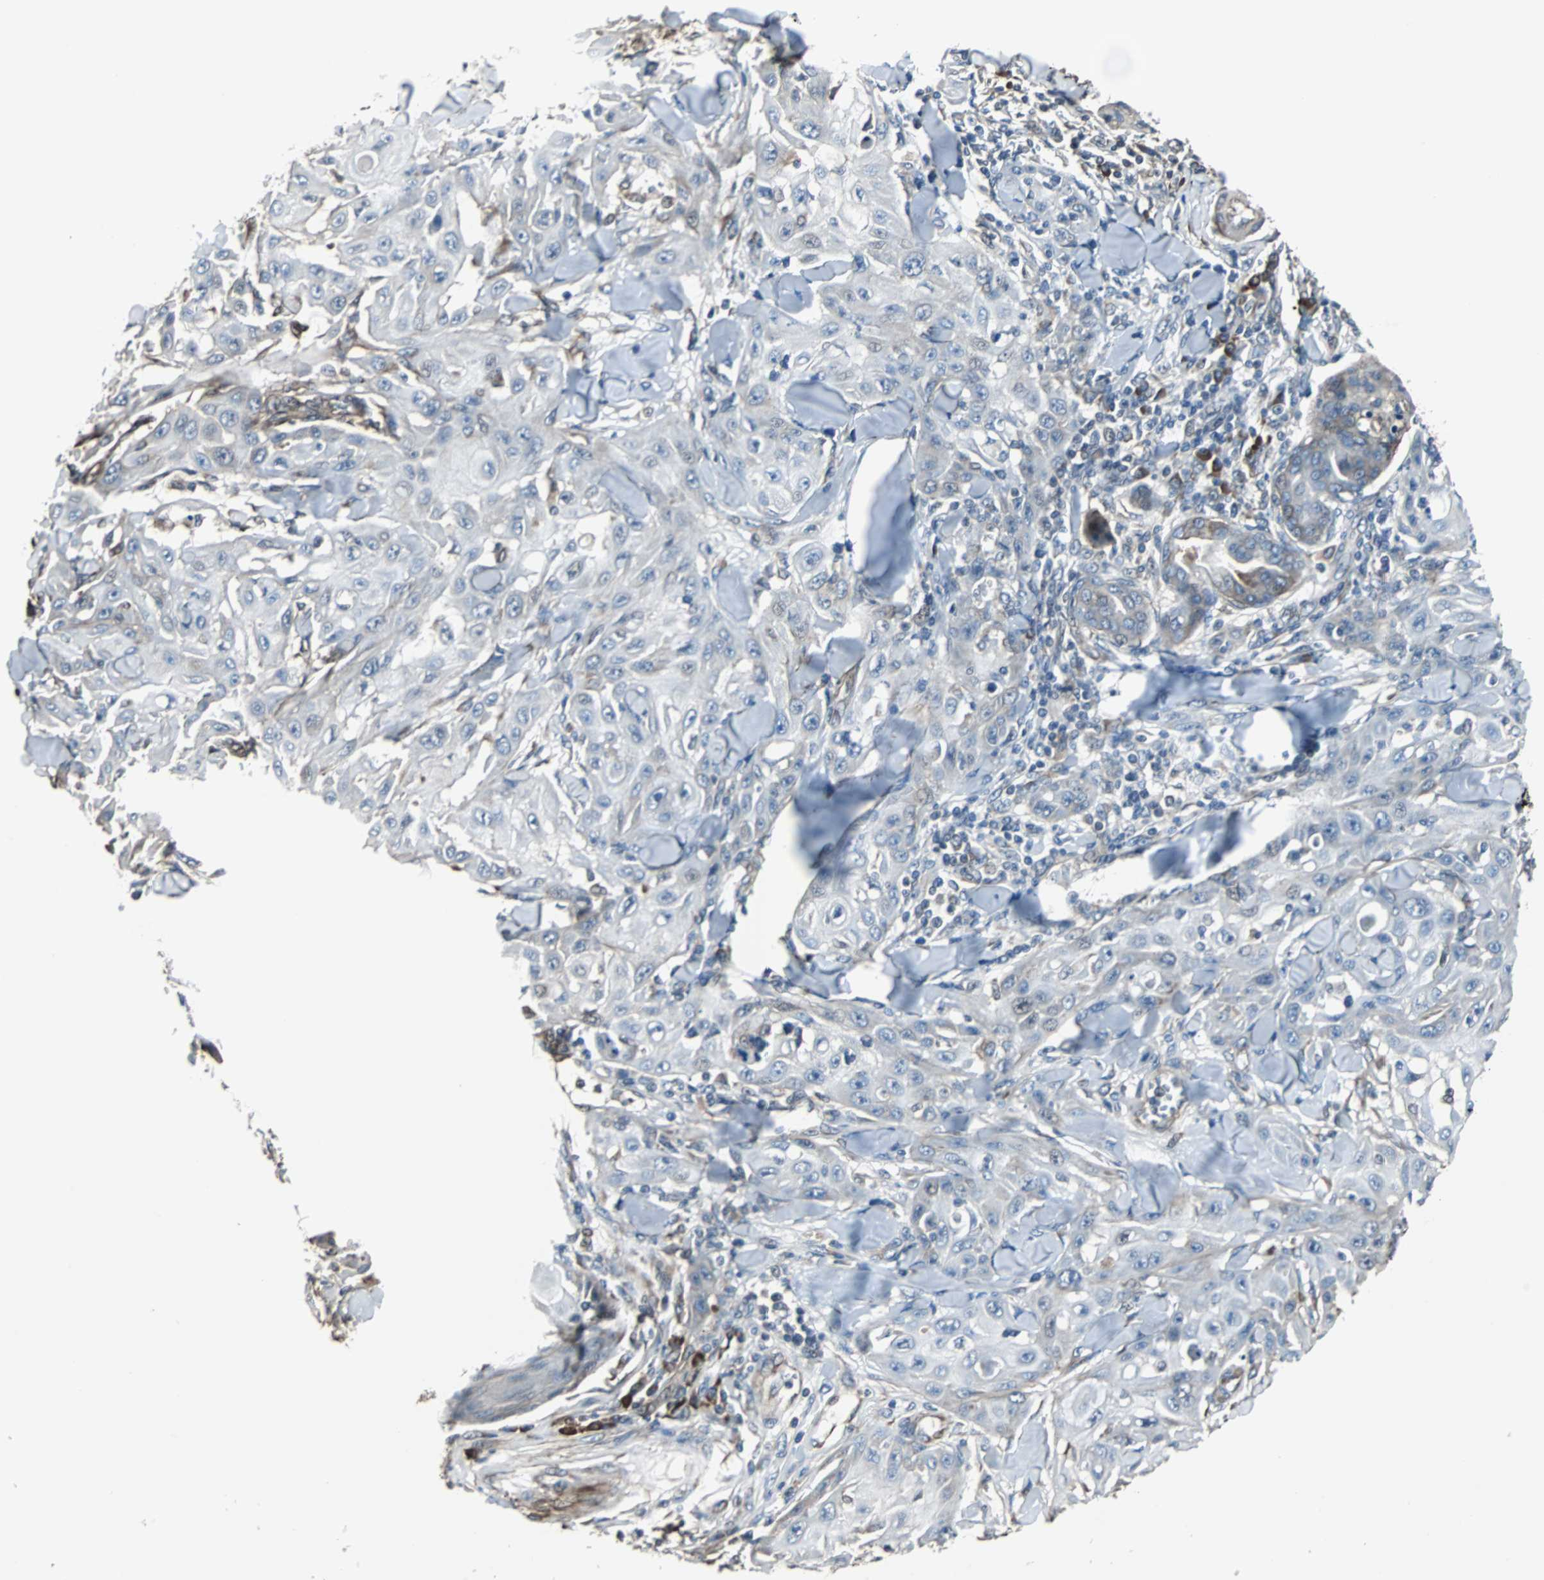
{"staining": {"intensity": "weak", "quantity": "<25%", "location": "cytoplasmic/membranous"}, "tissue": "skin cancer", "cell_type": "Tumor cells", "image_type": "cancer", "snomed": [{"axis": "morphology", "description": "Squamous cell carcinoma, NOS"}, {"axis": "topography", "description": "Skin"}], "caption": "Photomicrograph shows no protein staining in tumor cells of squamous cell carcinoma (skin) tissue.", "gene": "CHP1", "patient": {"sex": "male", "age": 24}}